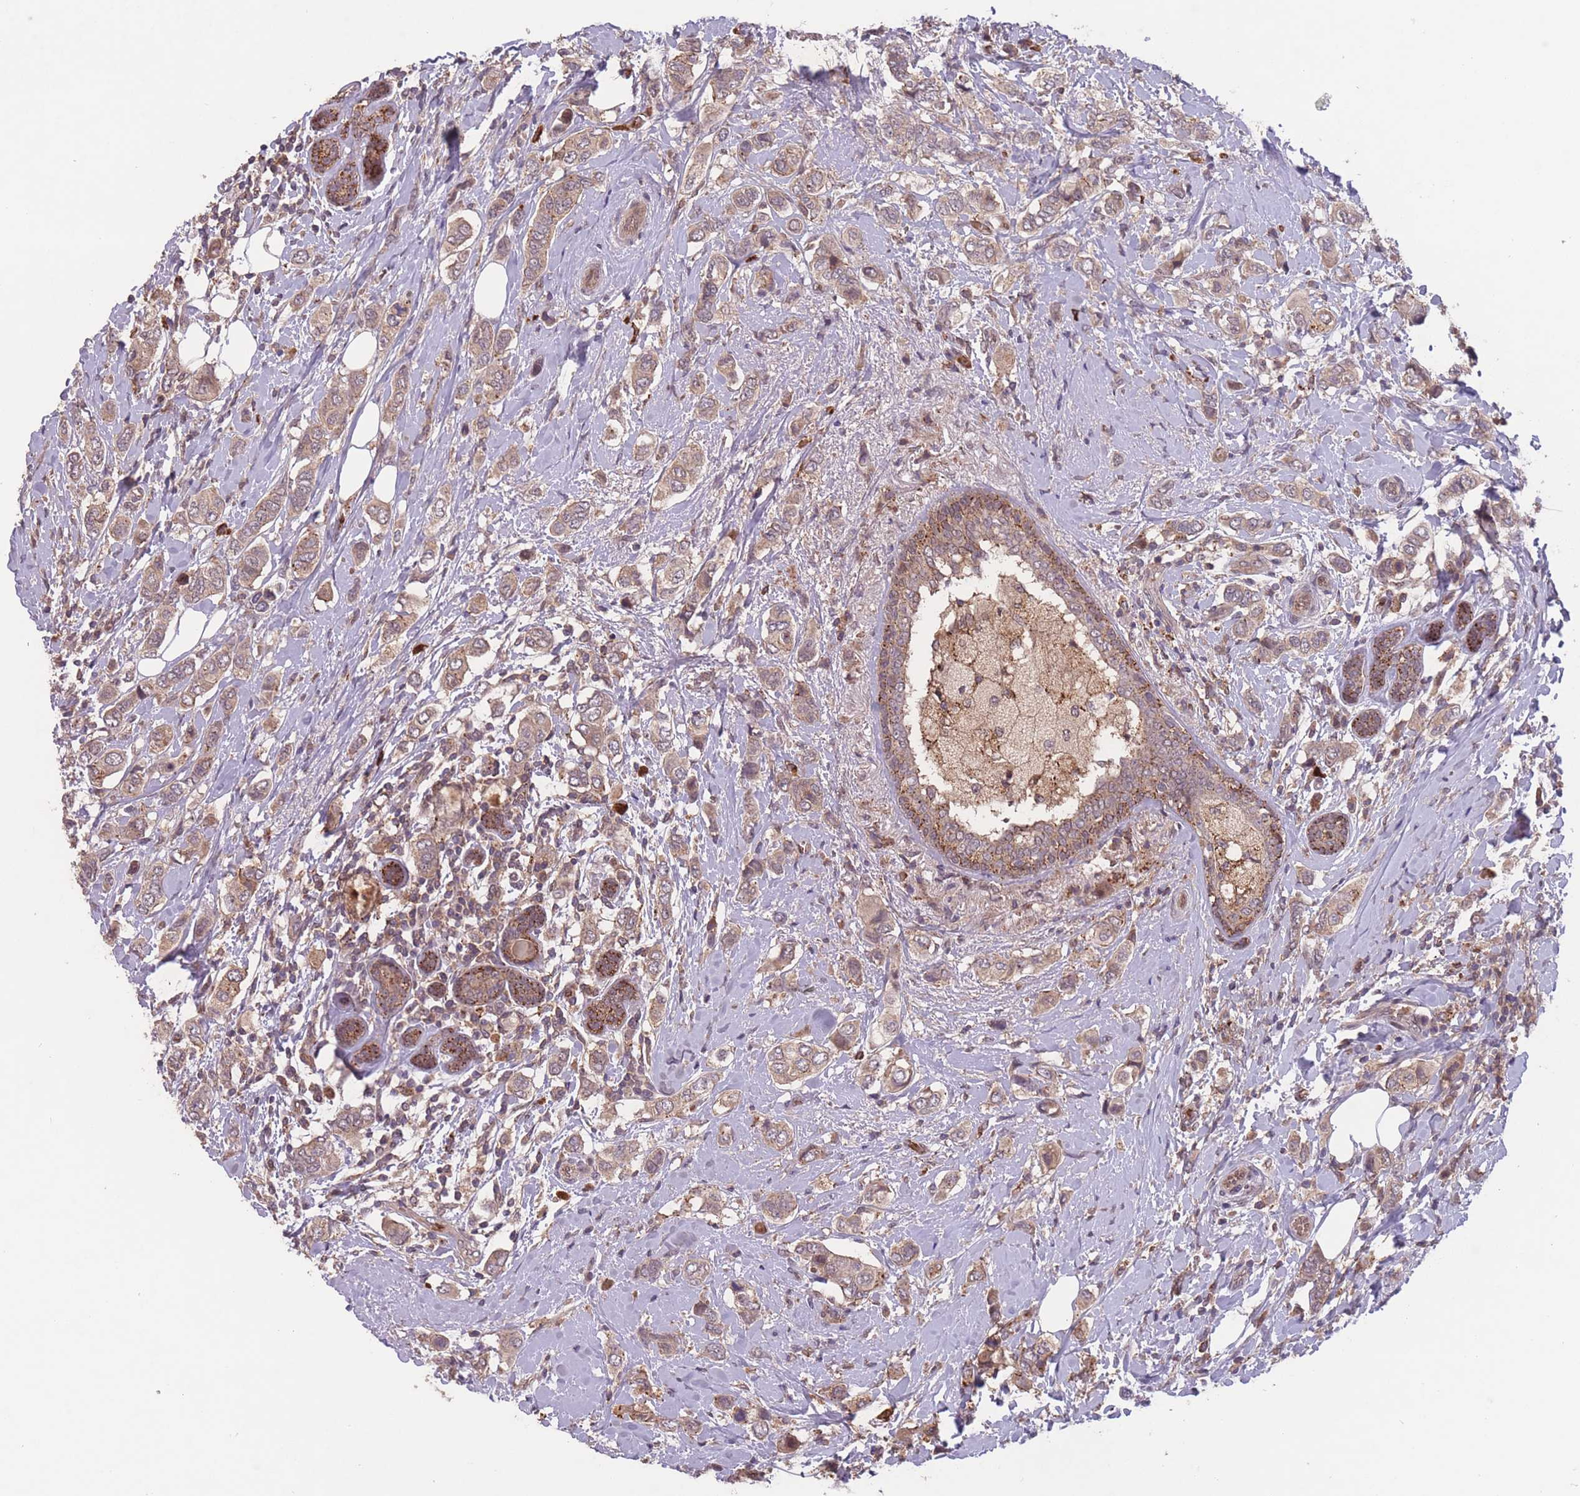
{"staining": {"intensity": "moderate", "quantity": "<25%", "location": "cytoplasmic/membranous"}, "tissue": "breast cancer", "cell_type": "Tumor cells", "image_type": "cancer", "snomed": [{"axis": "morphology", "description": "Lobular carcinoma"}, {"axis": "topography", "description": "Breast"}], "caption": "Breast cancer stained for a protein demonstrates moderate cytoplasmic/membranous positivity in tumor cells.", "gene": "SECTM1", "patient": {"sex": "female", "age": 51}}